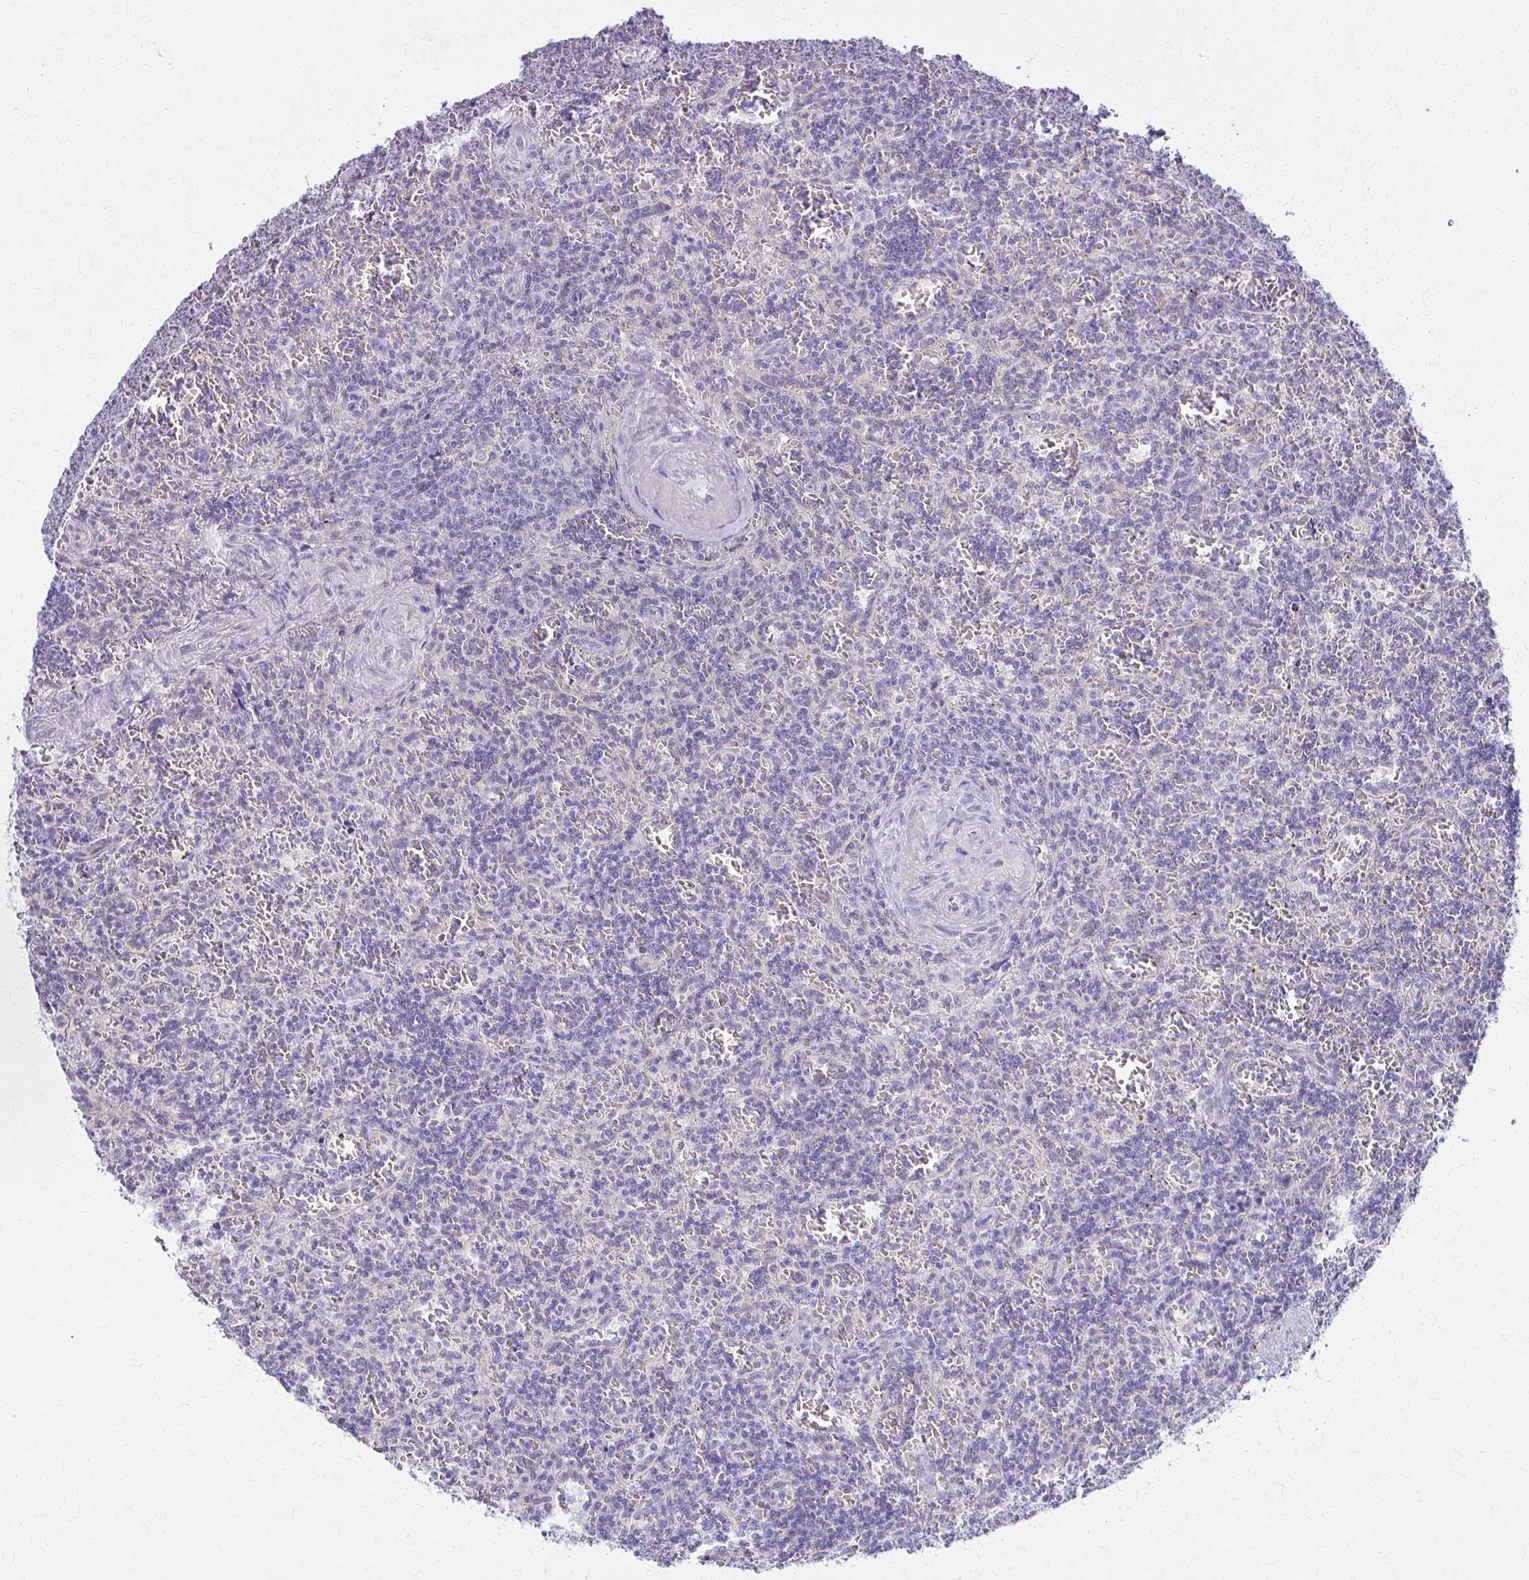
{"staining": {"intensity": "negative", "quantity": "none", "location": "none"}, "tissue": "lymphoma", "cell_type": "Tumor cells", "image_type": "cancer", "snomed": [{"axis": "morphology", "description": "Malignant lymphoma, non-Hodgkin's type, Low grade"}, {"axis": "topography", "description": "Spleen"}], "caption": "There is no significant expression in tumor cells of lymphoma. (IHC, brightfield microscopy, high magnification).", "gene": "LDLRAP1", "patient": {"sex": "male", "age": 73}}